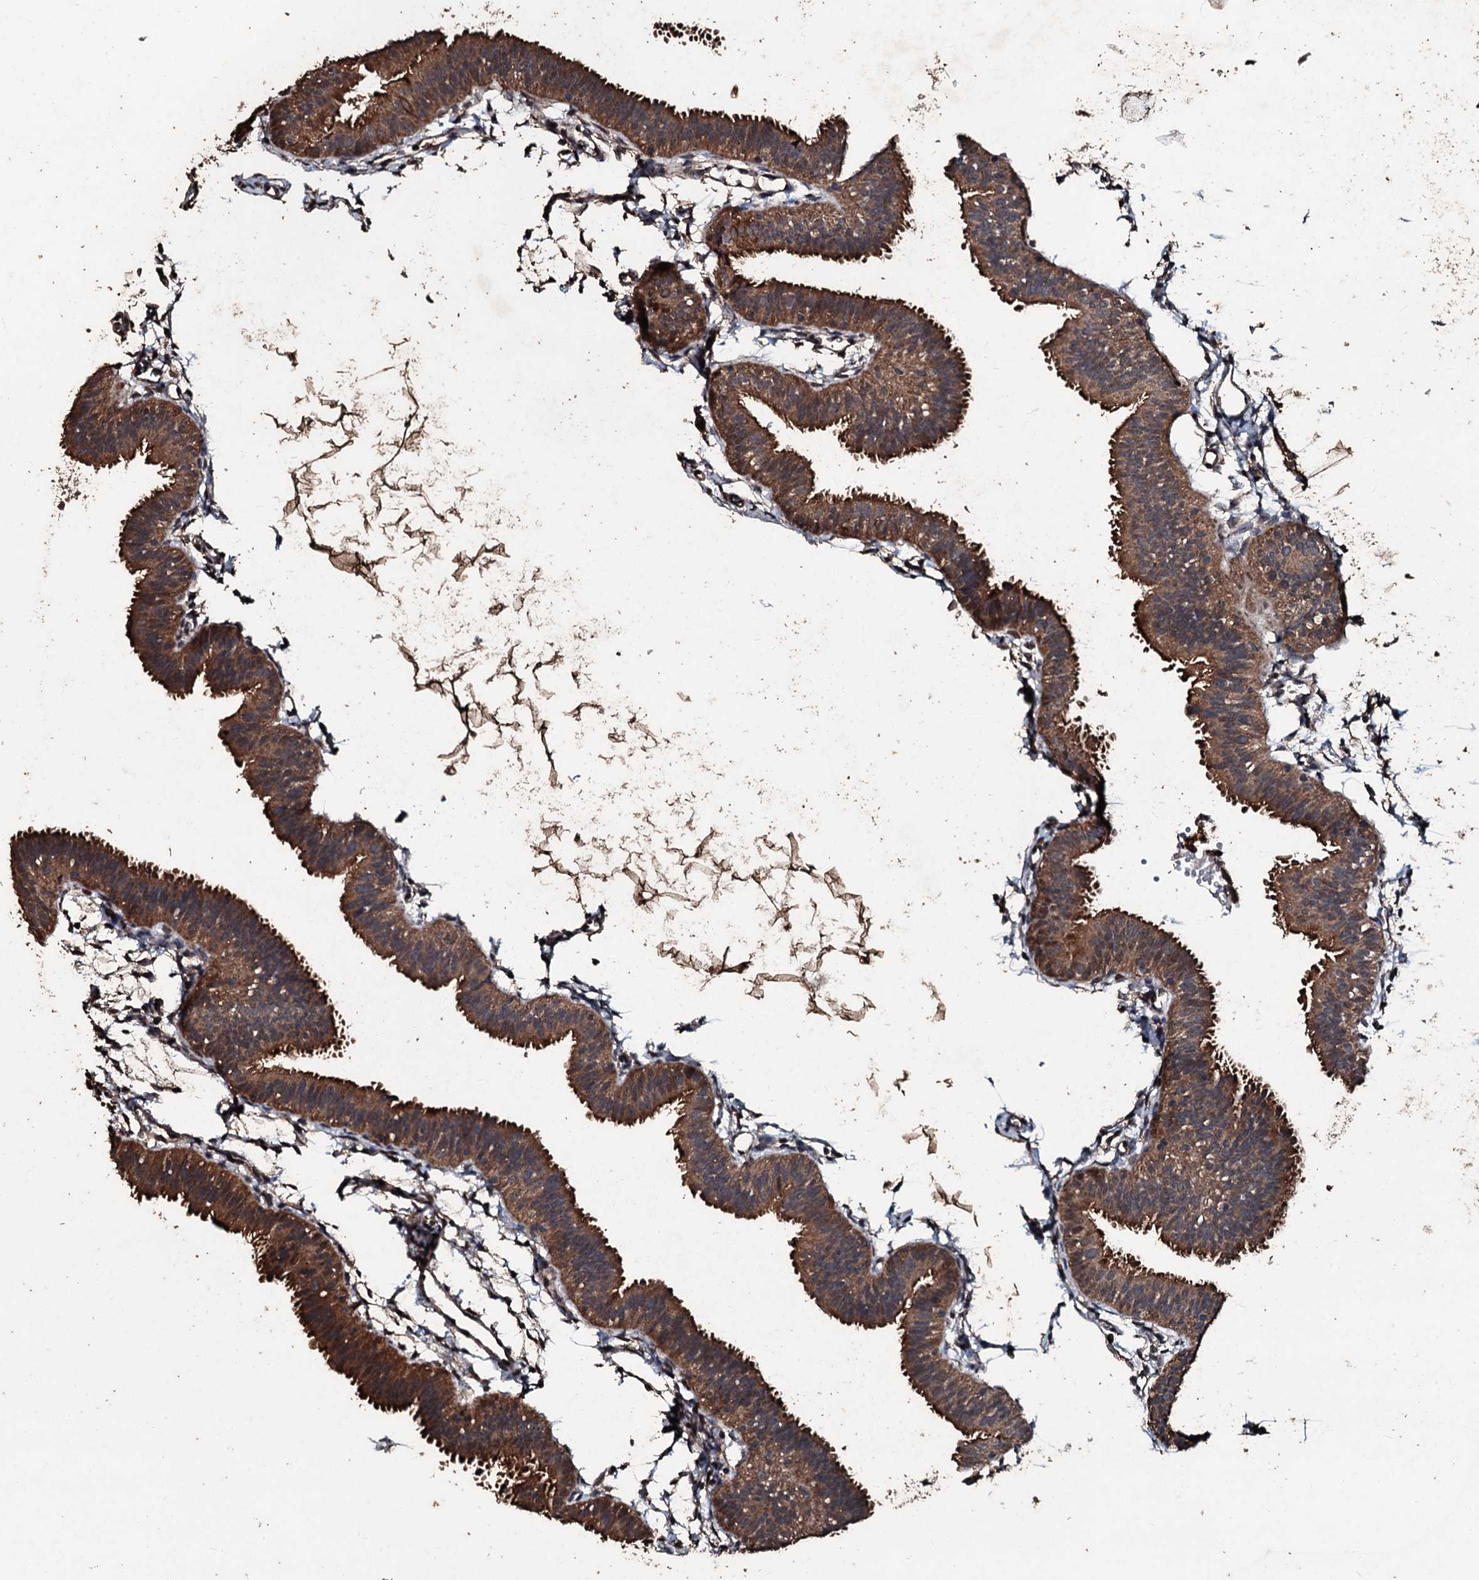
{"staining": {"intensity": "moderate", "quantity": ">75%", "location": "cytoplasmic/membranous,nuclear"}, "tissue": "fallopian tube", "cell_type": "Glandular cells", "image_type": "normal", "snomed": [{"axis": "morphology", "description": "Normal tissue, NOS"}, {"axis": "topography", "description": "Fallopian tube"}], "caption": "Immunohistochemistry histopathology image of unremarkable fallopian tube stained for a protein (brown), which shows medium levels of moderate cytoplasmic/membranous,nuclear positivity in approximately >75% of glandular cells.", "gene": "FAAP24", "patient": {"sex": "female", "age": 35}}